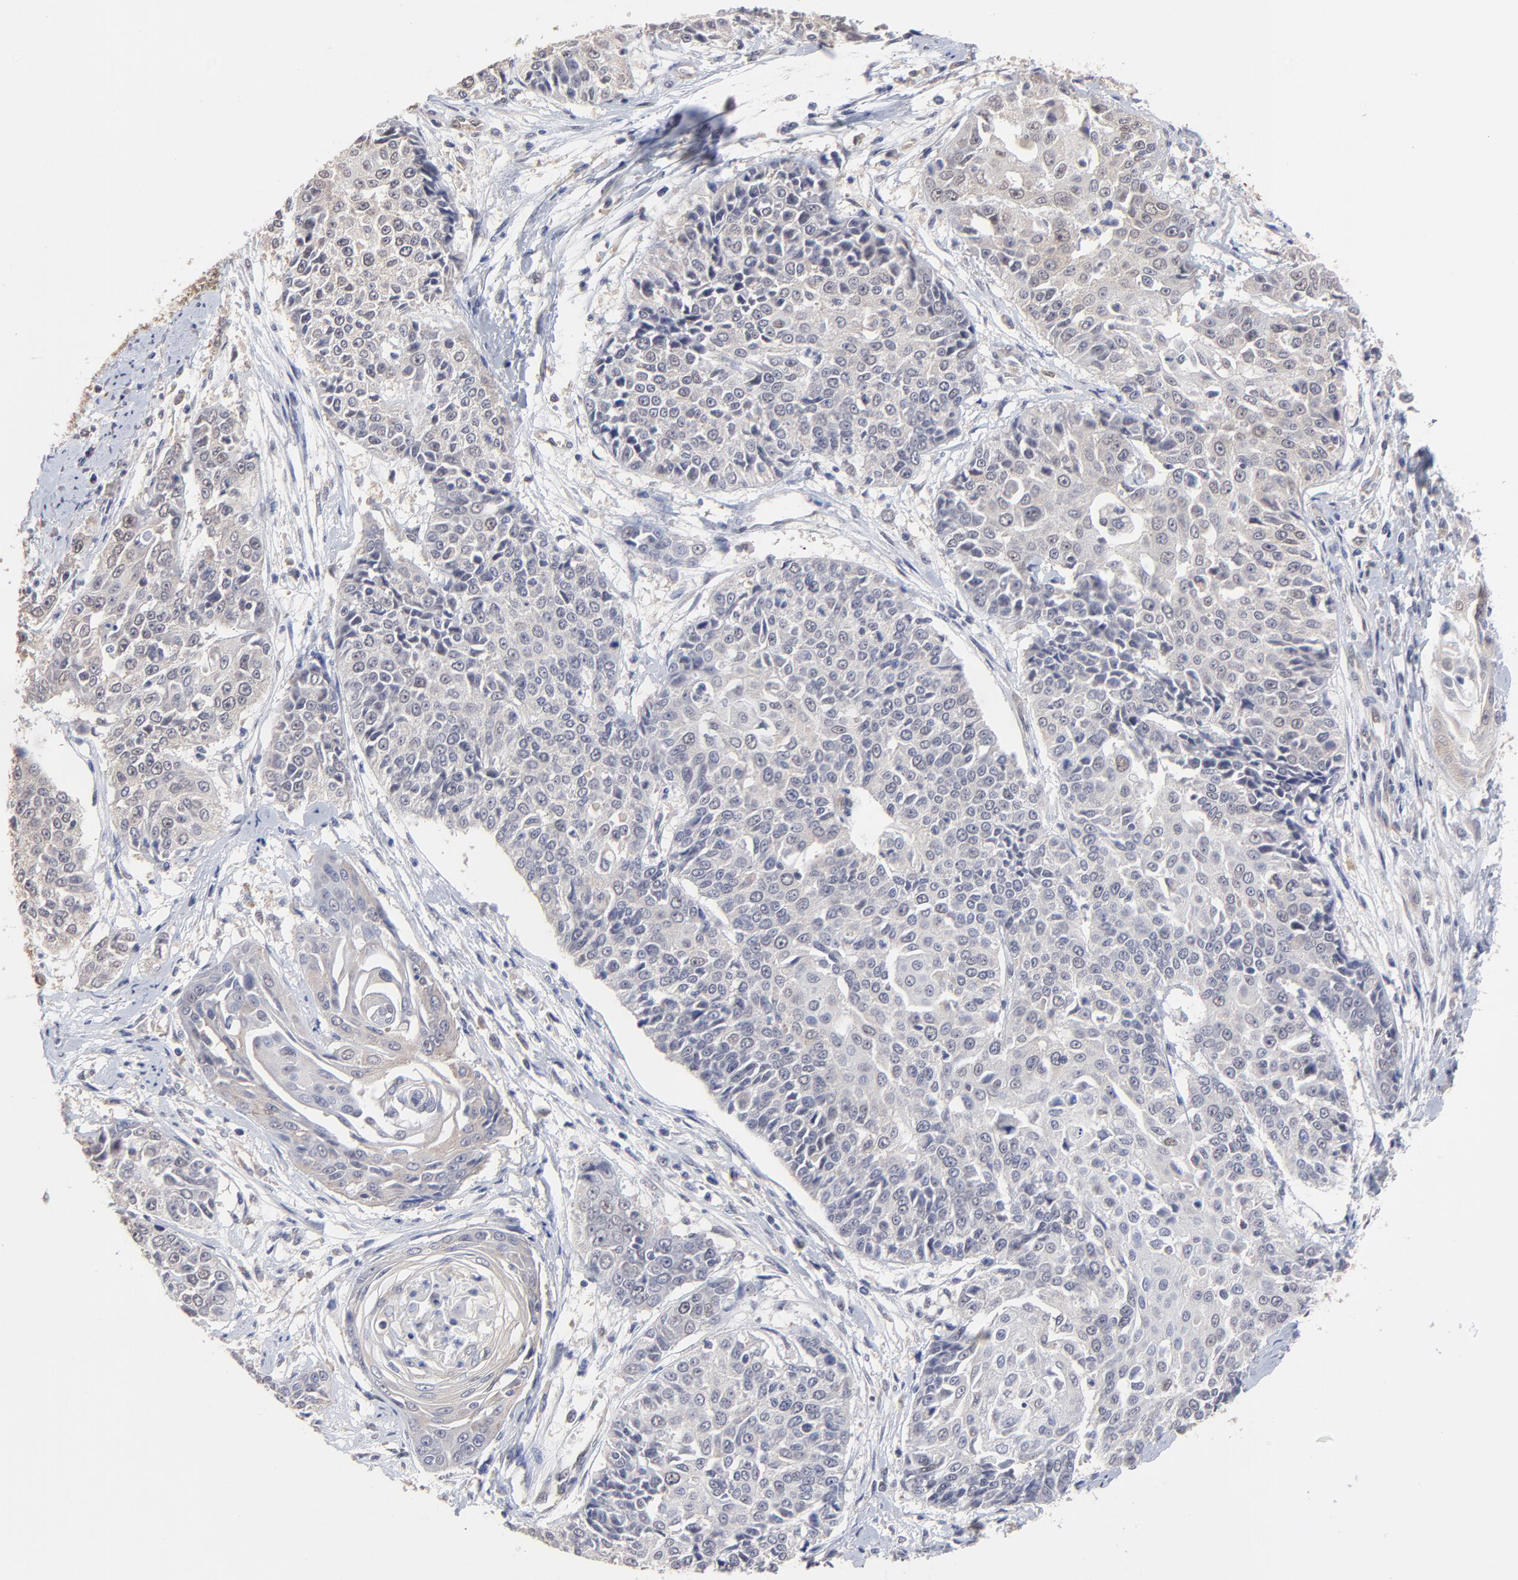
{"staining": {"intensity": "weak", "quantity": "<25%", "location": "cytoplasmic/membranous"}, "tissue": "cervical cancer", "cell_type": "Tumor cells", "image_type": "cancer", "snomed": [{"axis": "morphology", "description": "Squamous cell carcinoma, NOS"}, {"axis": "topography", "description": "Cervix"}], "caption": "High magnification brightfield microscopy of cervical cancer stained with DAB (3,3'-diaminobenzidine) (brown) and counterstained with hematoxylin (blue): tumor cells show no significant expression. Nuclei are stained in blue.", "gene": "CCT2", "patient": {"sex": "female", "age": 64}}